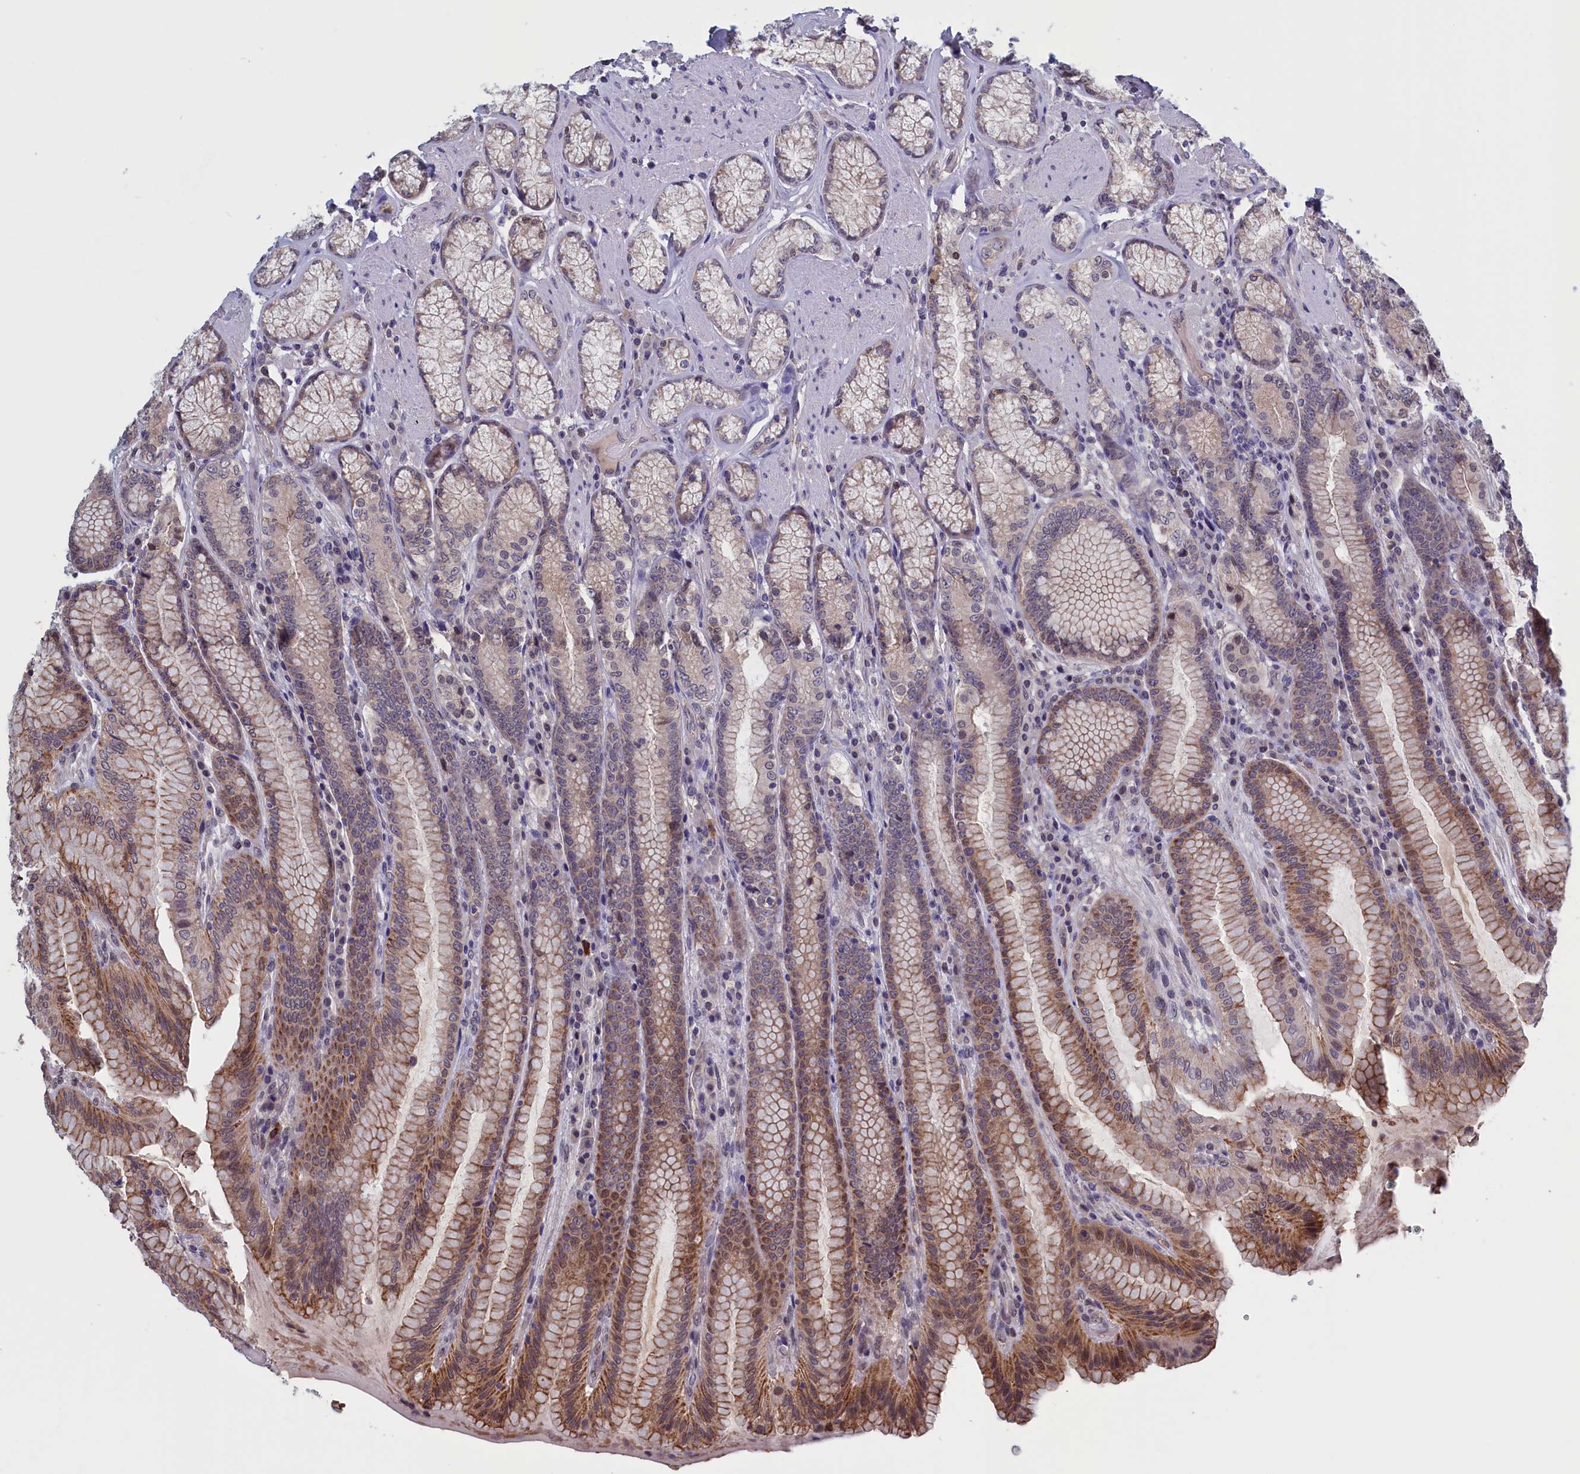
{"staining": {"intensity": "moderate", "quantity": "25%-75%", "location": "cytoplasmic/membranous"}, "tissue": "stomach", "cell_type": "Glandular cells", "image_type": "normal", "snomed": [{"axis": "morphology", "description": "Normal tissue, NOS"}, {"axis": "topography", "description": "Stomach, upper"}, {"axis": "topography", "description": "Stomach, lower"}], "caption": "Protein staining exhibits moderate cytoplasmic/membranous positivity in approximately 25%-75% of glandular cells in benign stomach.", "gene": "PLP2", "patient": {"sex": "female", "age": 76}}